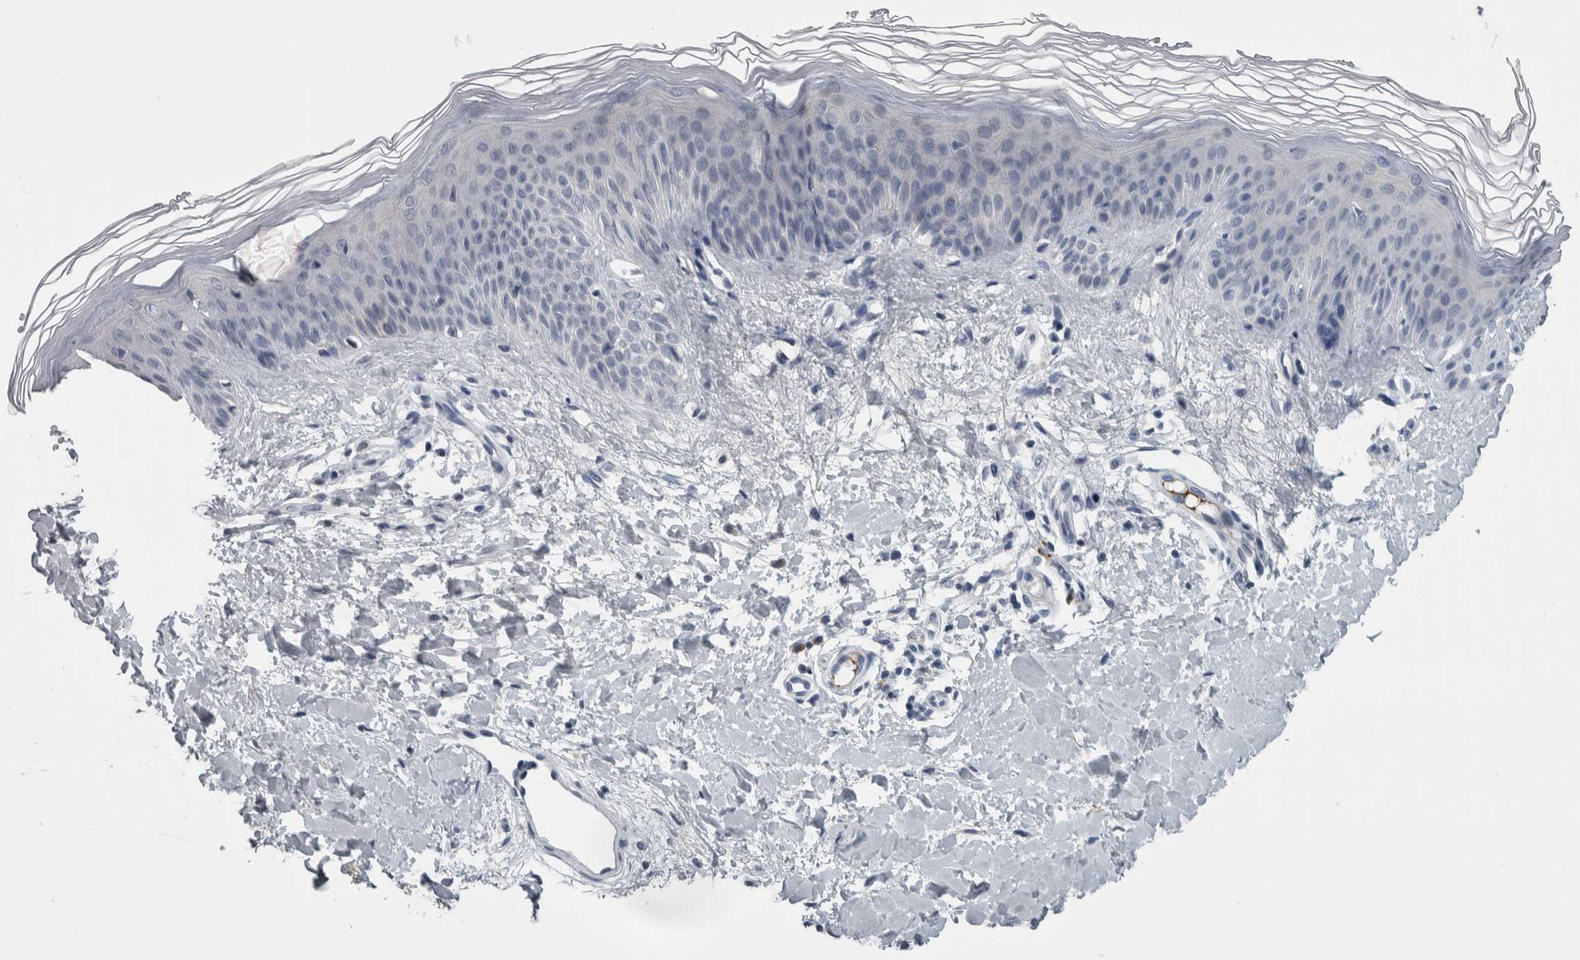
{"staining": {"intensity": "negative", "quantity": "none", "location": "none"}, "tissue": "skin", "cell_type": "Fibroblasts", "image_type": "normal", "snomed": [{"axis": "morphology", "description": "Normal tissue, NOS"}, {"axis": "morphology", "description": "Malignant melanoma, Metastatic site"}, {"axis": "topography", "description": "Skin"}], "caption": "Immunohistochemical staining of benign human skin displays no significant positivity in fibroblasts. (DAB IHC visualized using brightfield microscopy, high magnification).", "gene": "CAVIN4", "patient": {"sex": "male", "age": 41}}